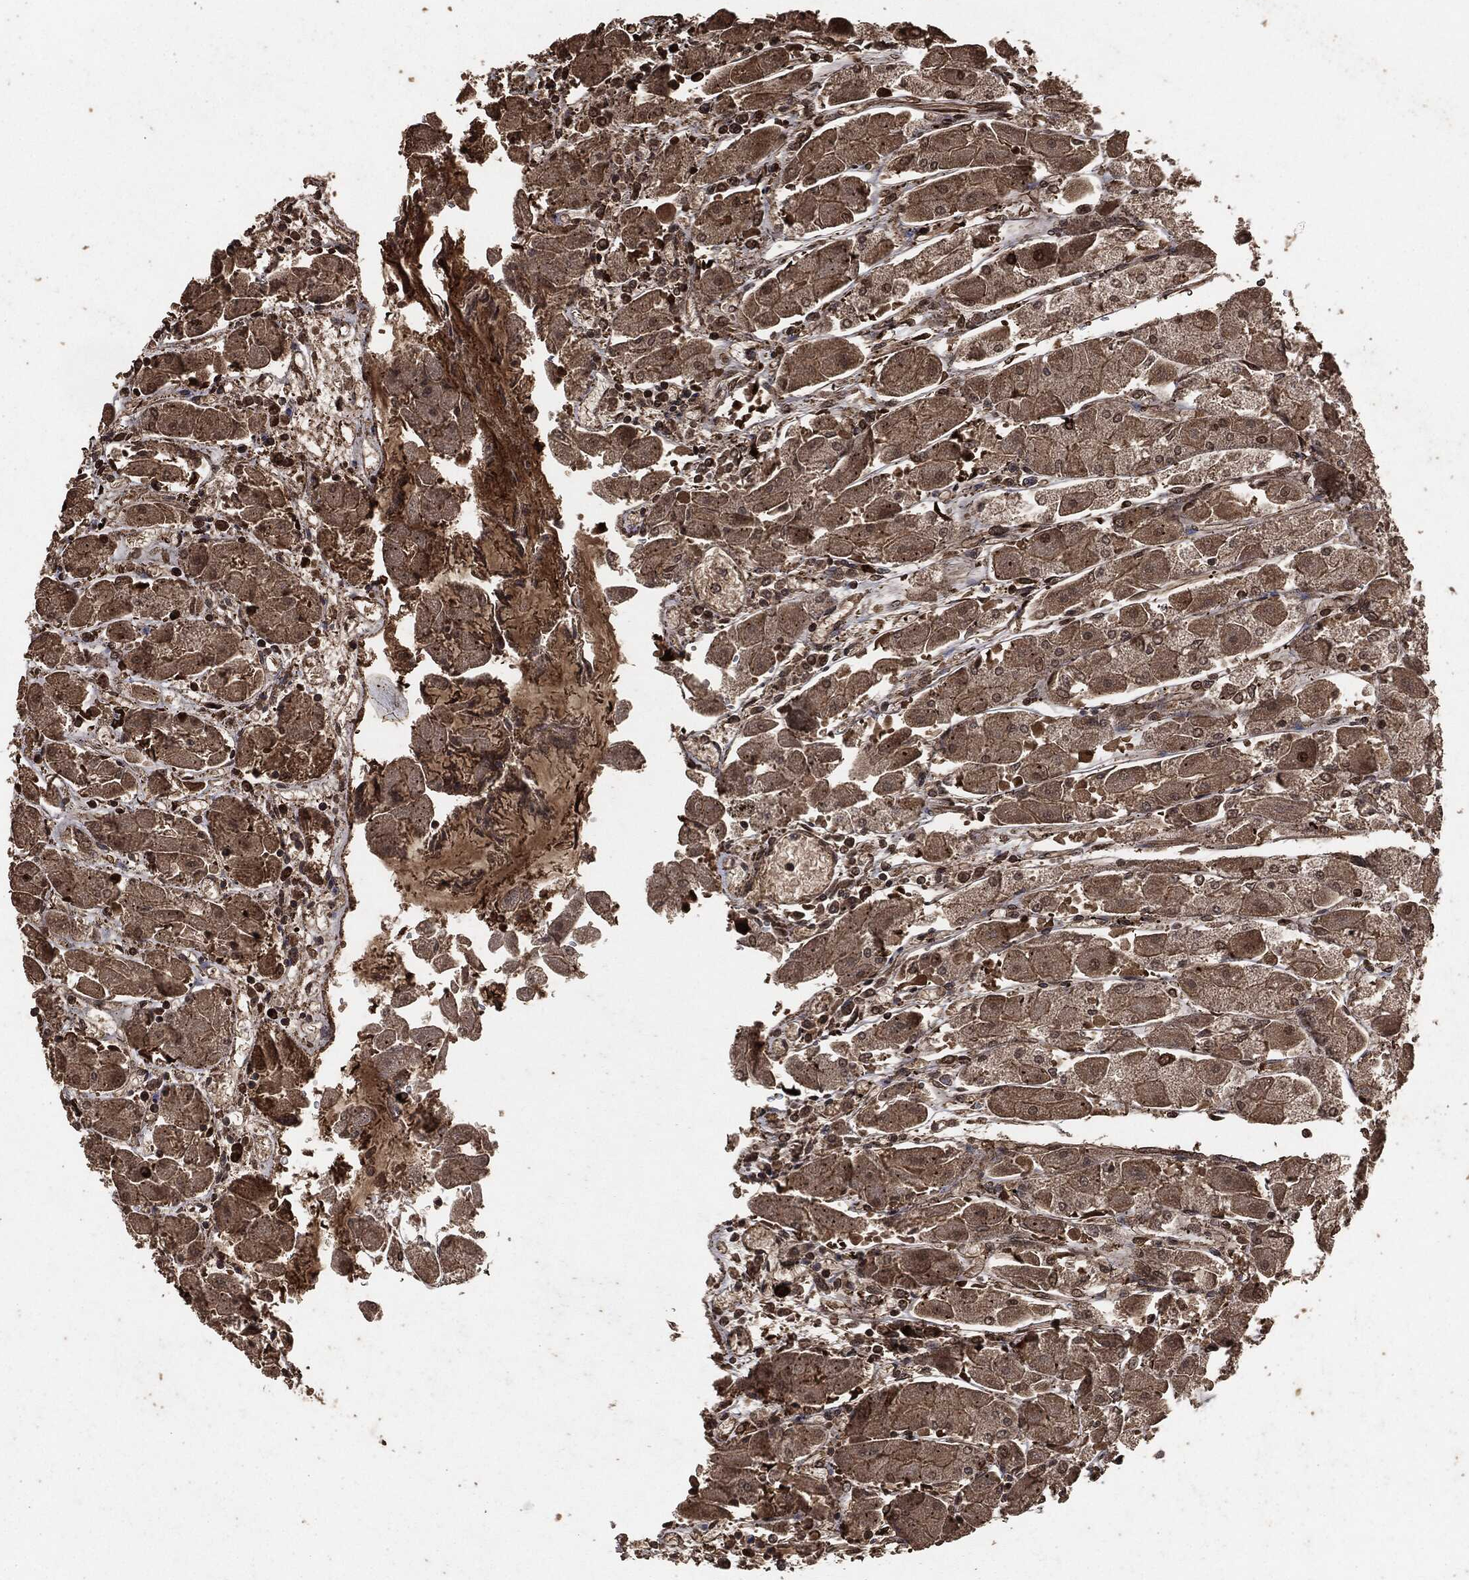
{"staining": {"intensity": "strong", "quantity": "25%-75%", "location": "cytoplasmic/membranous,nuclear"}, "tissue": "stomach", "cell_type": "Glandular cells", "image_type": "normal", "snomed": [{"axis": "morphology", "description": "Normal tissue, NOS"}, {"axis": "topography", "description": "Stomach"}], "caption": "Approximately 25%-75% of glandular cells in normal stomach exhibit strong cytoplasmic/membranous,nuclear protein positivity as visualized by brown immunohistochemical staining.", "gene": "EGFR", "patient": {"sex": "male", "age": 70}}